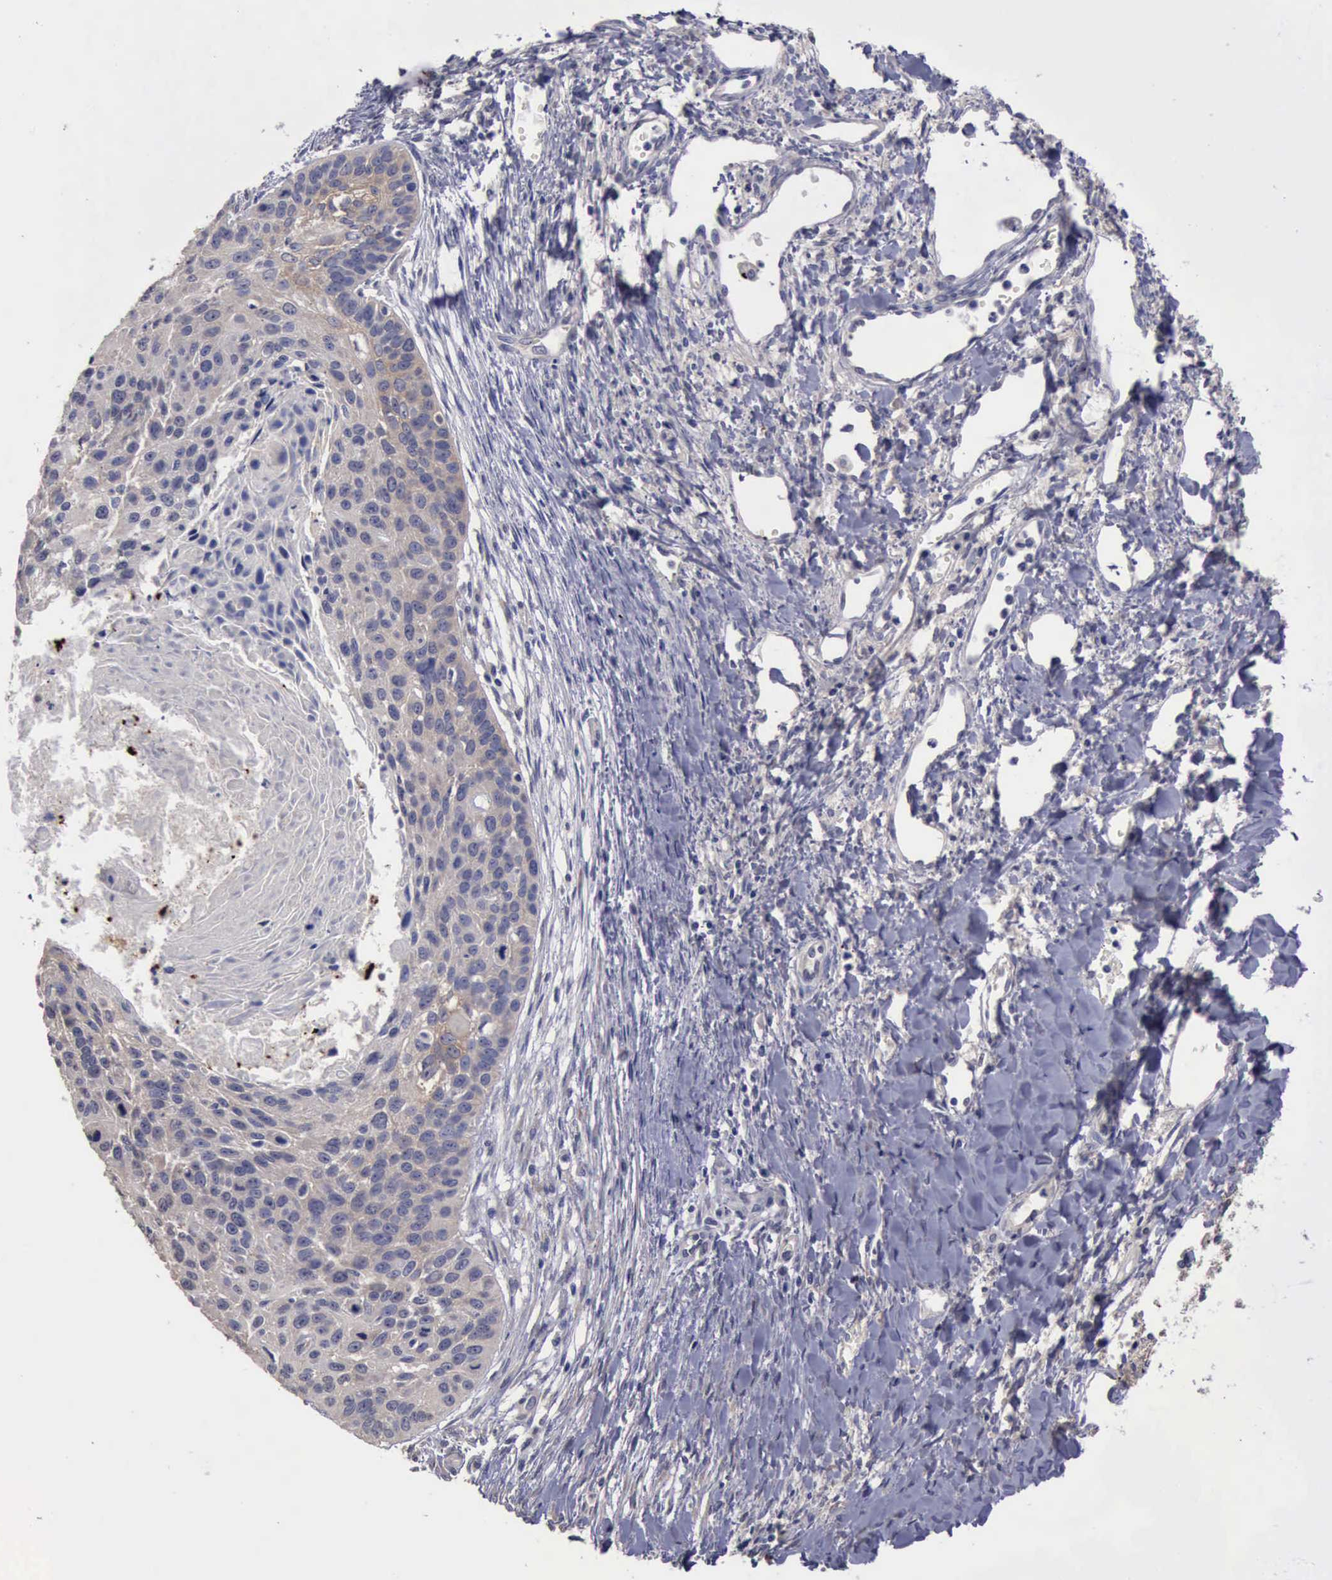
{"staining": {"intensity": "weak", "quantity": ">75%", "location": "cytoplasmic/membranous"}, "tissue": "lung cancer", "cell_type": "Tumor cells", "image_type": "cancer", "snomed": [{"axis": "morphology", "description": "Squamous cell carcinoma, NOS"}, {"axis": "topography", "description": "Lung"}], "caption": "Immunohistochemical staining of lung cancer (squamous cell carcinoma) demonstrates weak cytoplasmic/membranous protein positivity in approximately >75% of tumor cells. The protein is stained brown, and the nuclei are stained in blue (DAB (3,3'-diaminobenzidine) IHC with brightfield microscopy, high magnification).", "gene": "PHKA1", "patient": {"sex": "male", "age": 71}}